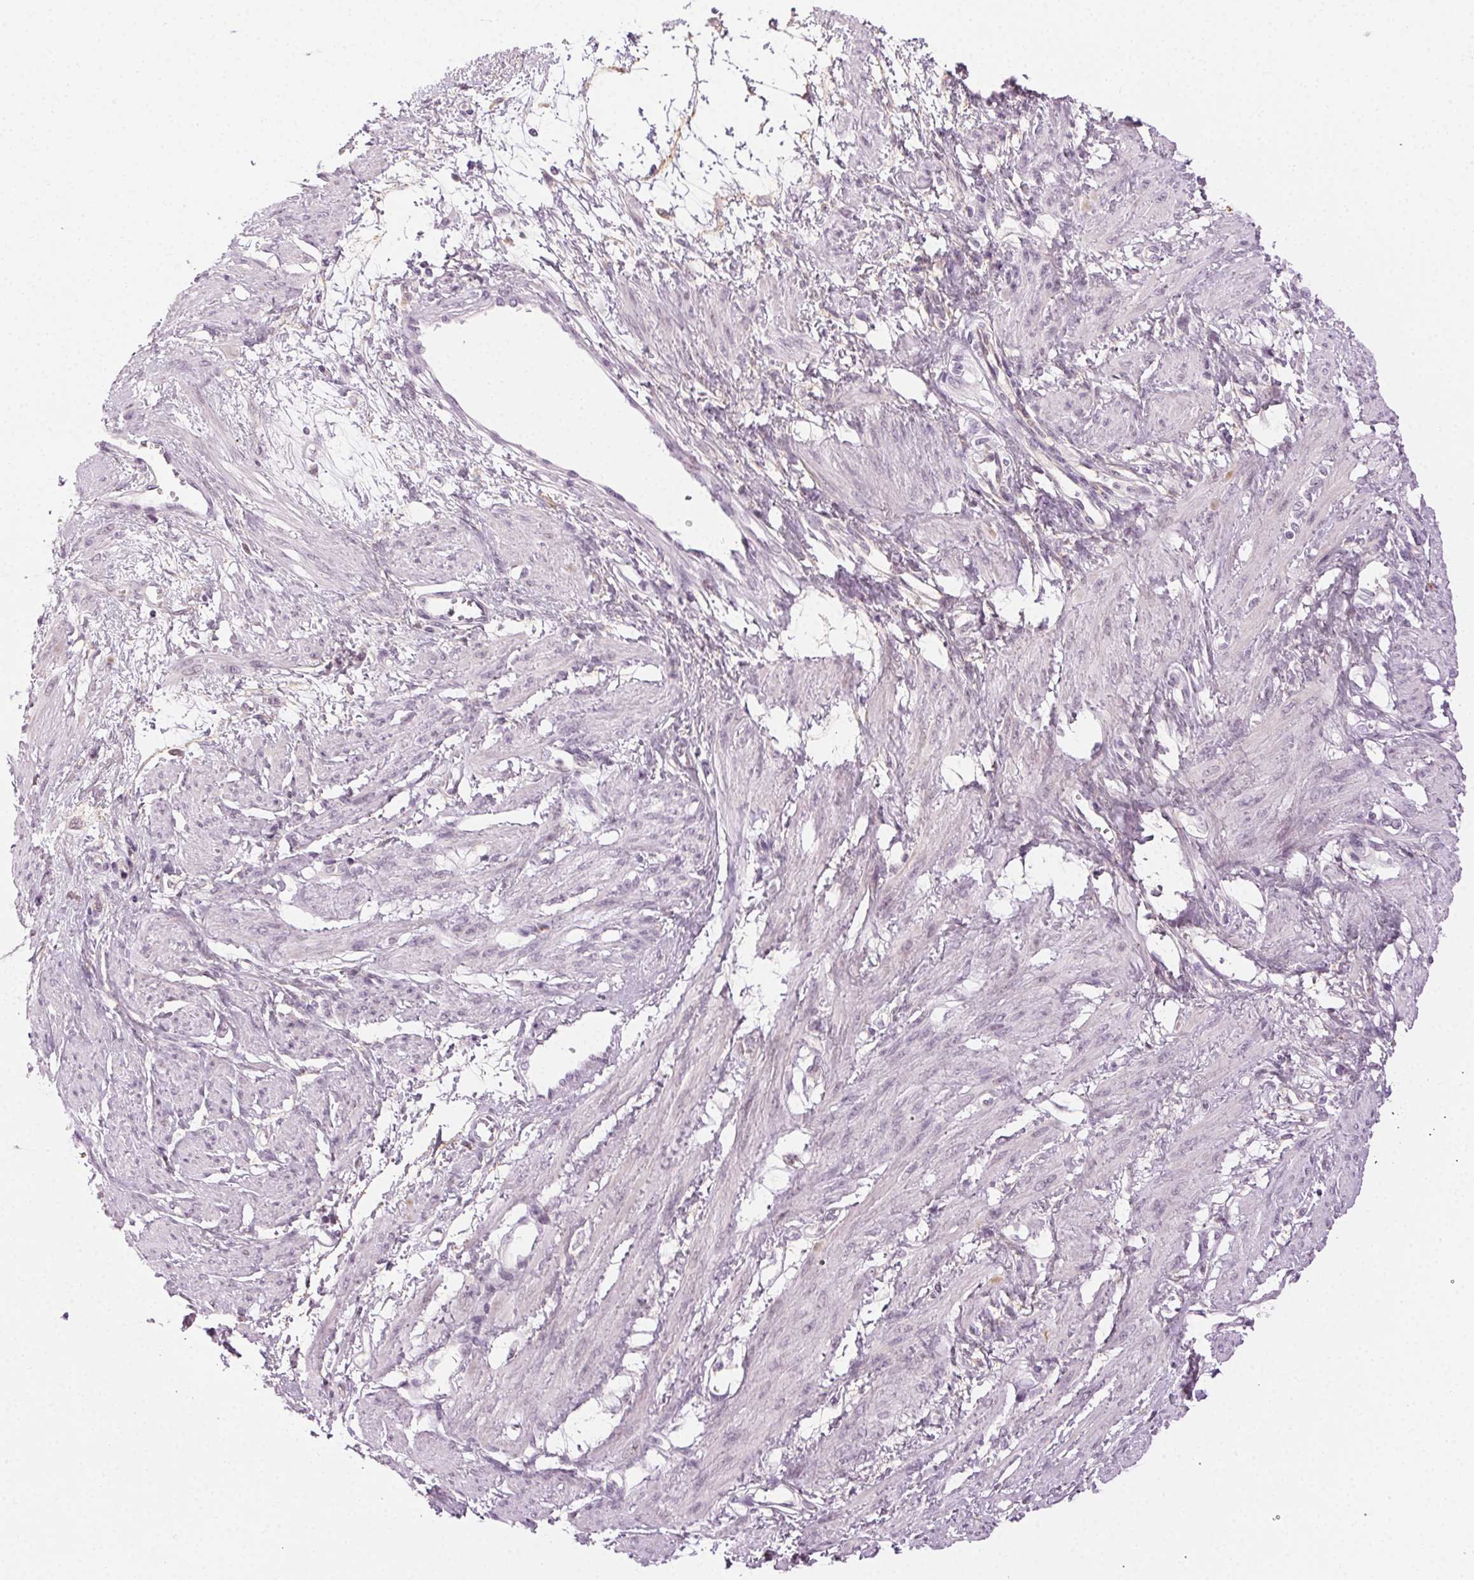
{"staining": {"intensity": "negative", "quantity": "none", "location": "none"}, "tissue": "smooth muscle", "cell_type": "Smooth muscle cells", "image_type": "normal", "snomed": [{"axis": "morphology", "description": "Normal tissue, NOS"}, {"axis": "topography", "description": "Smooth muscle"}, {"axis": "topography", "description": "Uterus"}], "caption": "Smooth muscle was stained to show a protein in brown. There is no significant staining in smooth muscle cells. (DAB IHC, high magnification).", "gene": "AIF1L", "patient": {"sex": "female", "age": 39}}